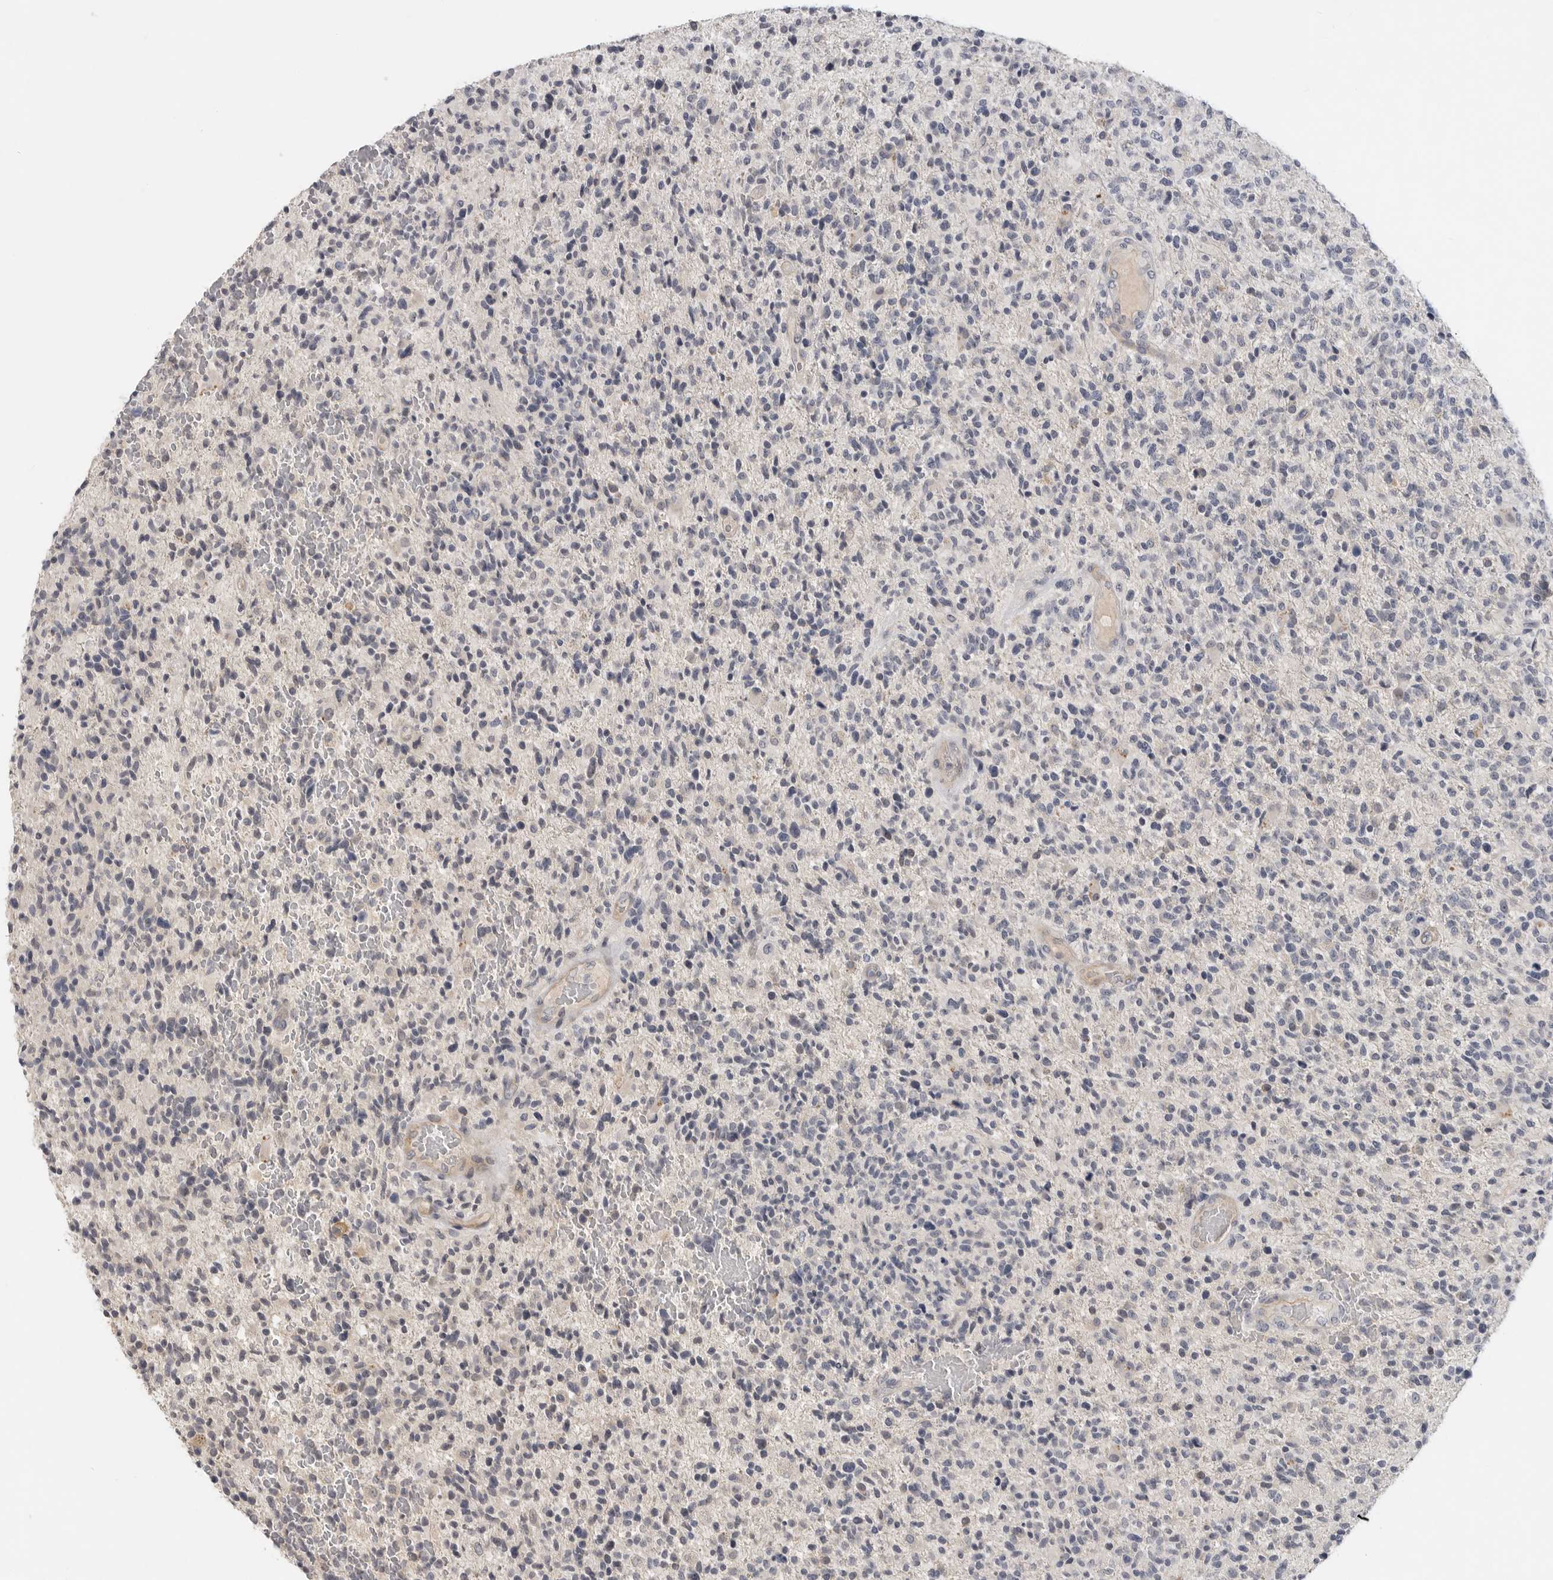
{"staining": {"intensity": "negative", "quantity": "none", "location": "none"}, "tissue": "glioma", "cell_type": "Tumor cells", "image_type": "cancer", "snomed": [{"axis": "morphology", "description": "Glioma, malignant, High grade"}, {"axis": "topography", "description": "Brain"}], "caption": "DAB (3,3'-diaminobenzidine) immunohistochemical staining of malignant glioma (high-grade) displays no significant staining in tumor cells.", "gene": "ITGAD", "patient": {"sex": "male", "age": 72}}